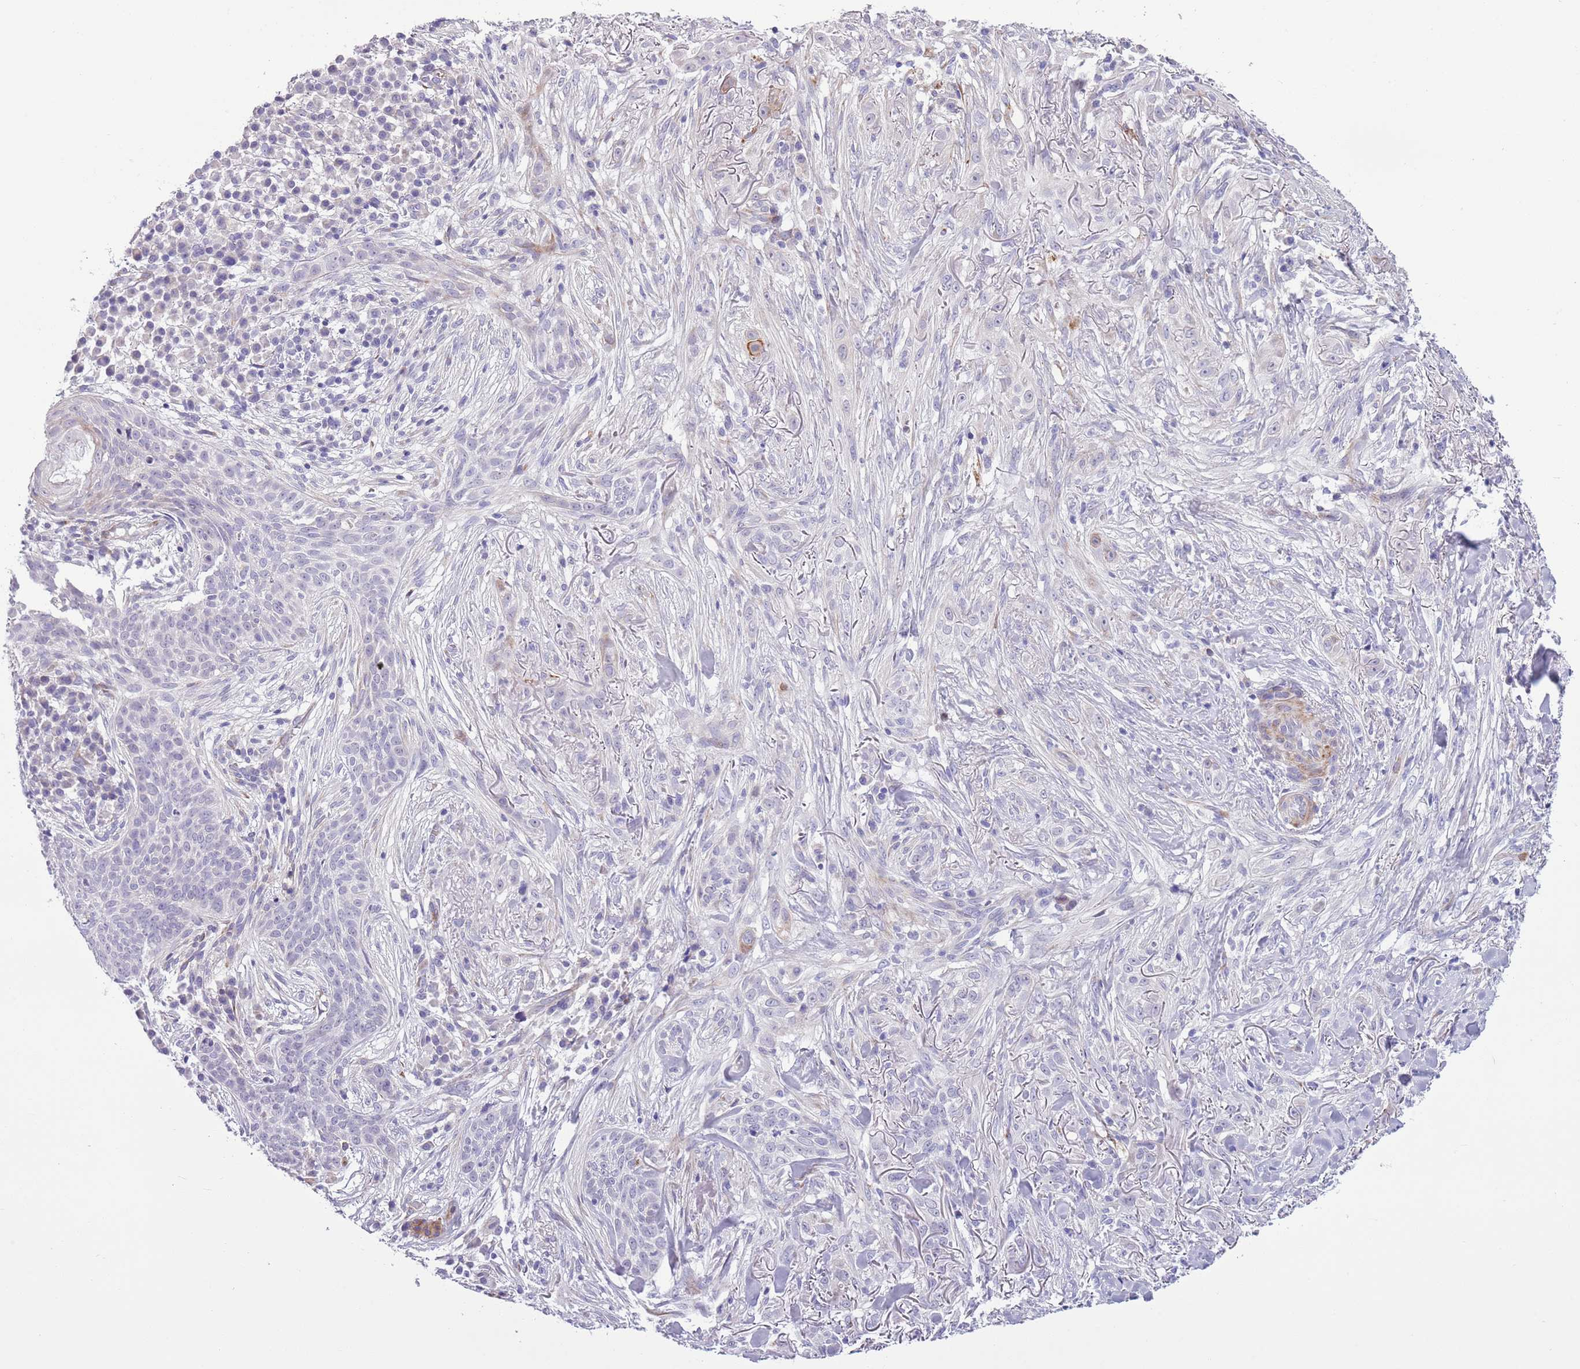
{"staining": {"intensity": "negative", "quantity": "none", "location": "none"}, "tissue": "skin cancer", "cell_type": "Tumor cells", "image_type": "cancer", "snomed": [{"axis": "morphology", "description": "Basal cell carcinoma"}, {"axis": "topography", "description": "Skin"}], "caption": "High power microscopy photomicrograph of an immunohistochemistry (IHC) image of skin basal cell carcinoma, revealing no significant staining in tumor cells. (DAB (3,3'-diaminobenzidine) IHC, high magnification).", "gene": "MRPL32", "patient": {"sex": "male", "age": 72}}